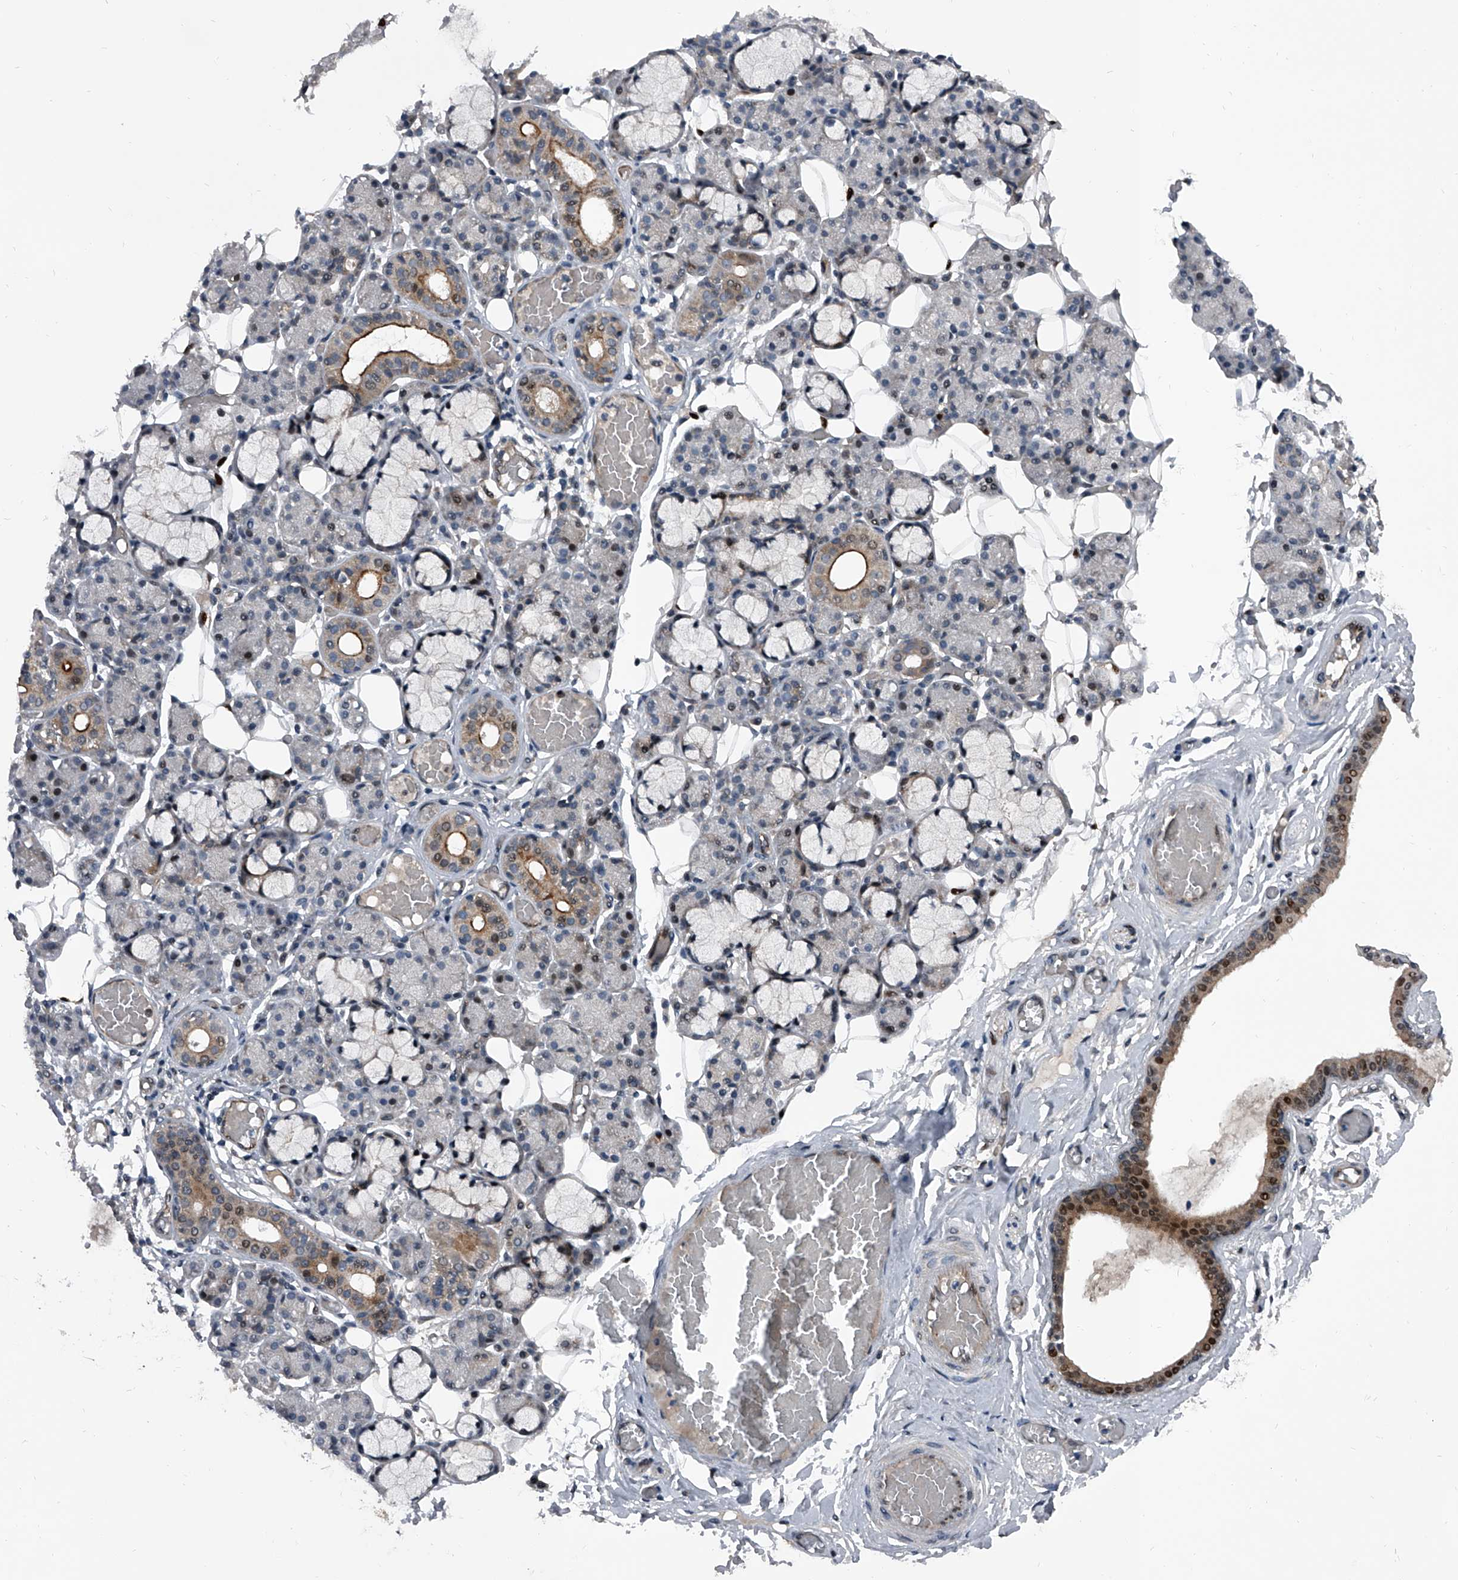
{"staining": {"intensity": "strong", "quantity": "<25%", "location": "cytoplasmic/membranous,nuclear"}, "tissue": "salivary gland", "cell_type": "Glandular cells", "image_type": "normal", "snomed": [{"axis": "morphology", "description": "Normal tissue, NOS"}, {"axis": "topography", "description": "Salivary gland"}], "caption": "An IHC histopathology image of benign tissue is shown. Protein staining in brown shows strong cytoplasmic/membranous,nuclear positivity in salivary gland within glandular cells. The protein of interest is stained brown, and the nuclei are stained in blue (DAB IHC with brightfield microscopy, high magnification).", "gene": "ELK4", "patient": {"sex": "male", "age": 63}}